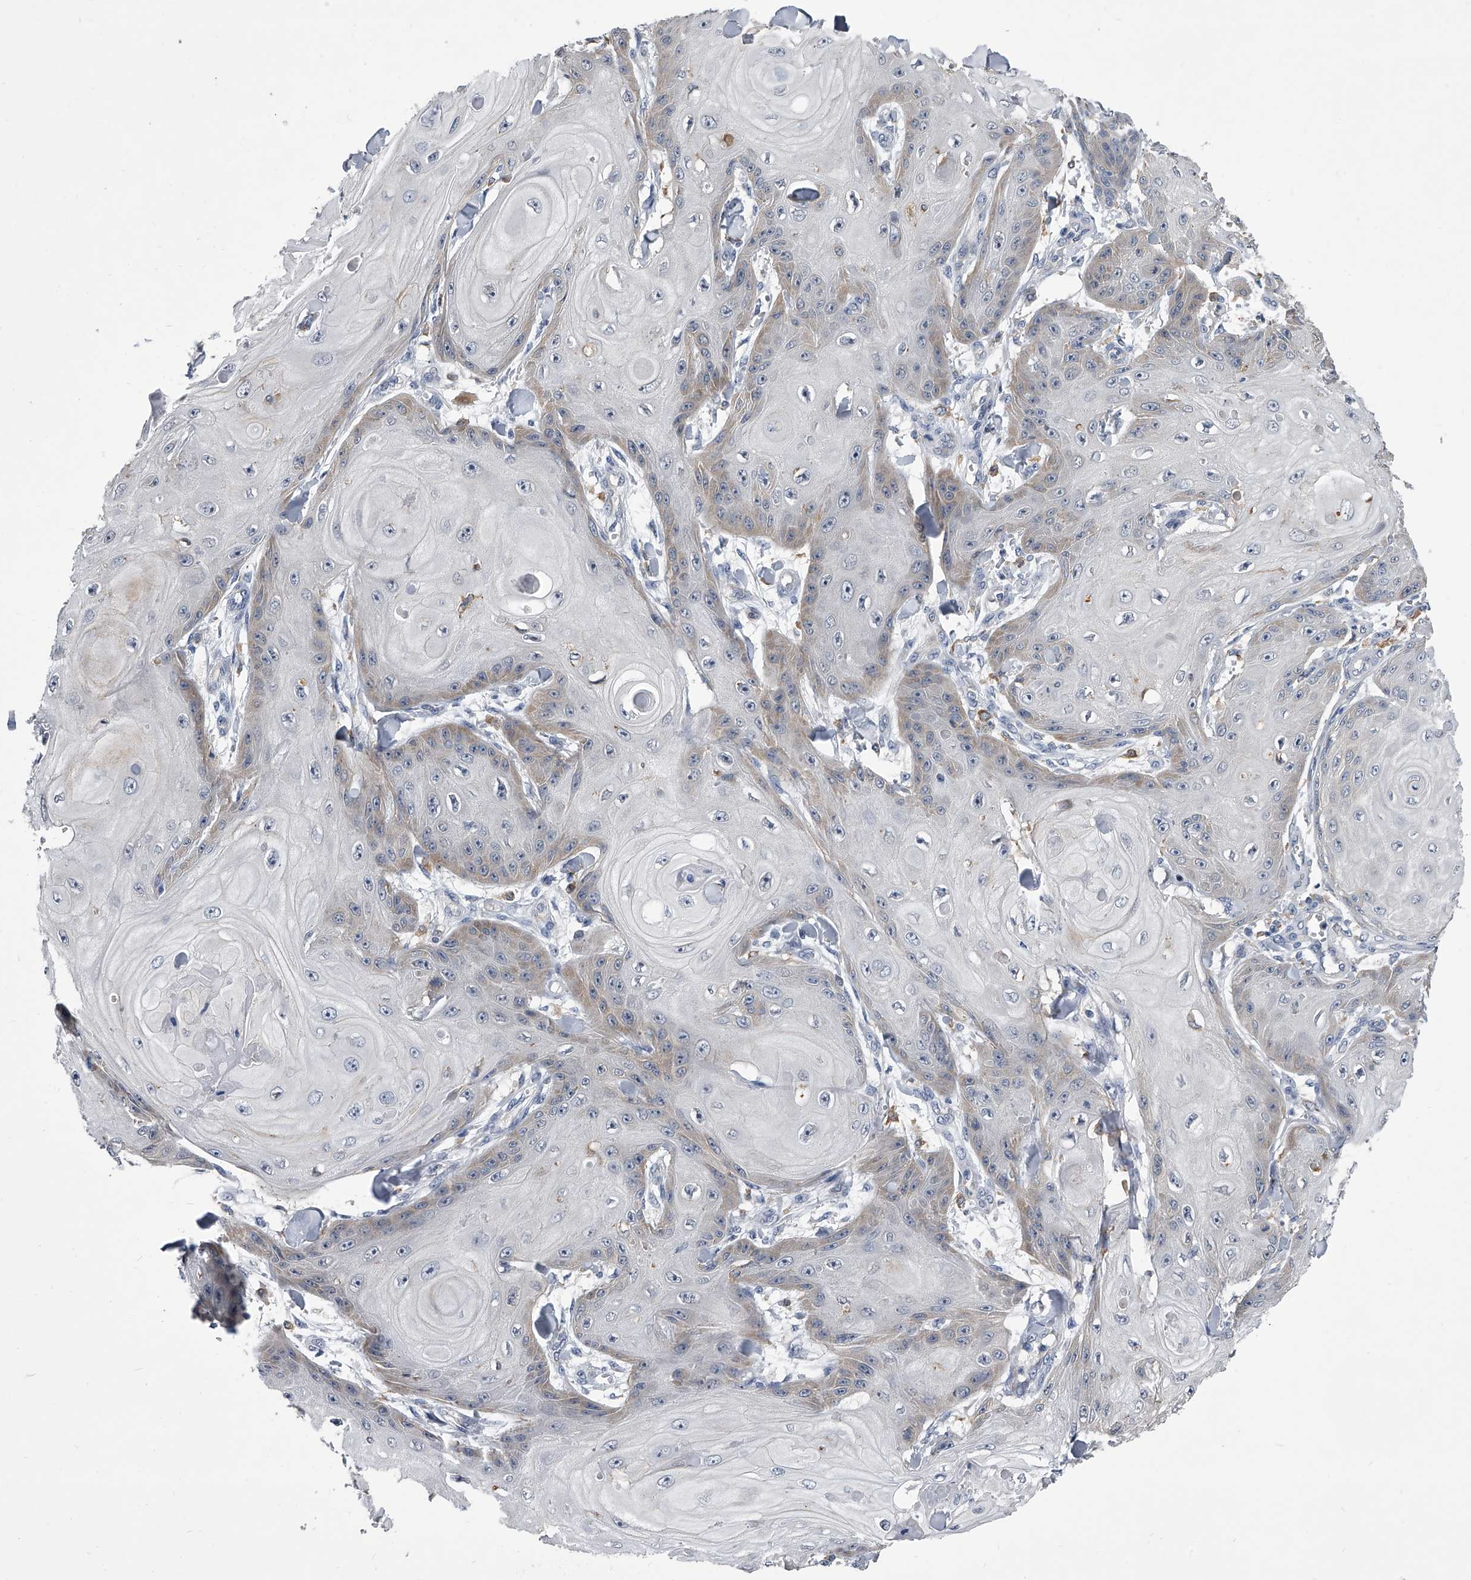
{"staining": {"intensity": "weak", "quantity": "<25%", "location": "cytoplasmic/membranous"}, "tissue": "skin cancer", "cell_type": "Tumor cells", "image_type": "cancer", "snomed": [{"axis": "morphology", "description": "Squamous cell carcinoma, NOS"}, {"axis": "topography", "description": "Skin"}], "caption": "A high-resolution histopathology image shows IHC staining of skin cancer, which displays no significant positivity in tumor cells.", "gene": "MAP4K3", "patient": {"sex": "male", "age": 74}}